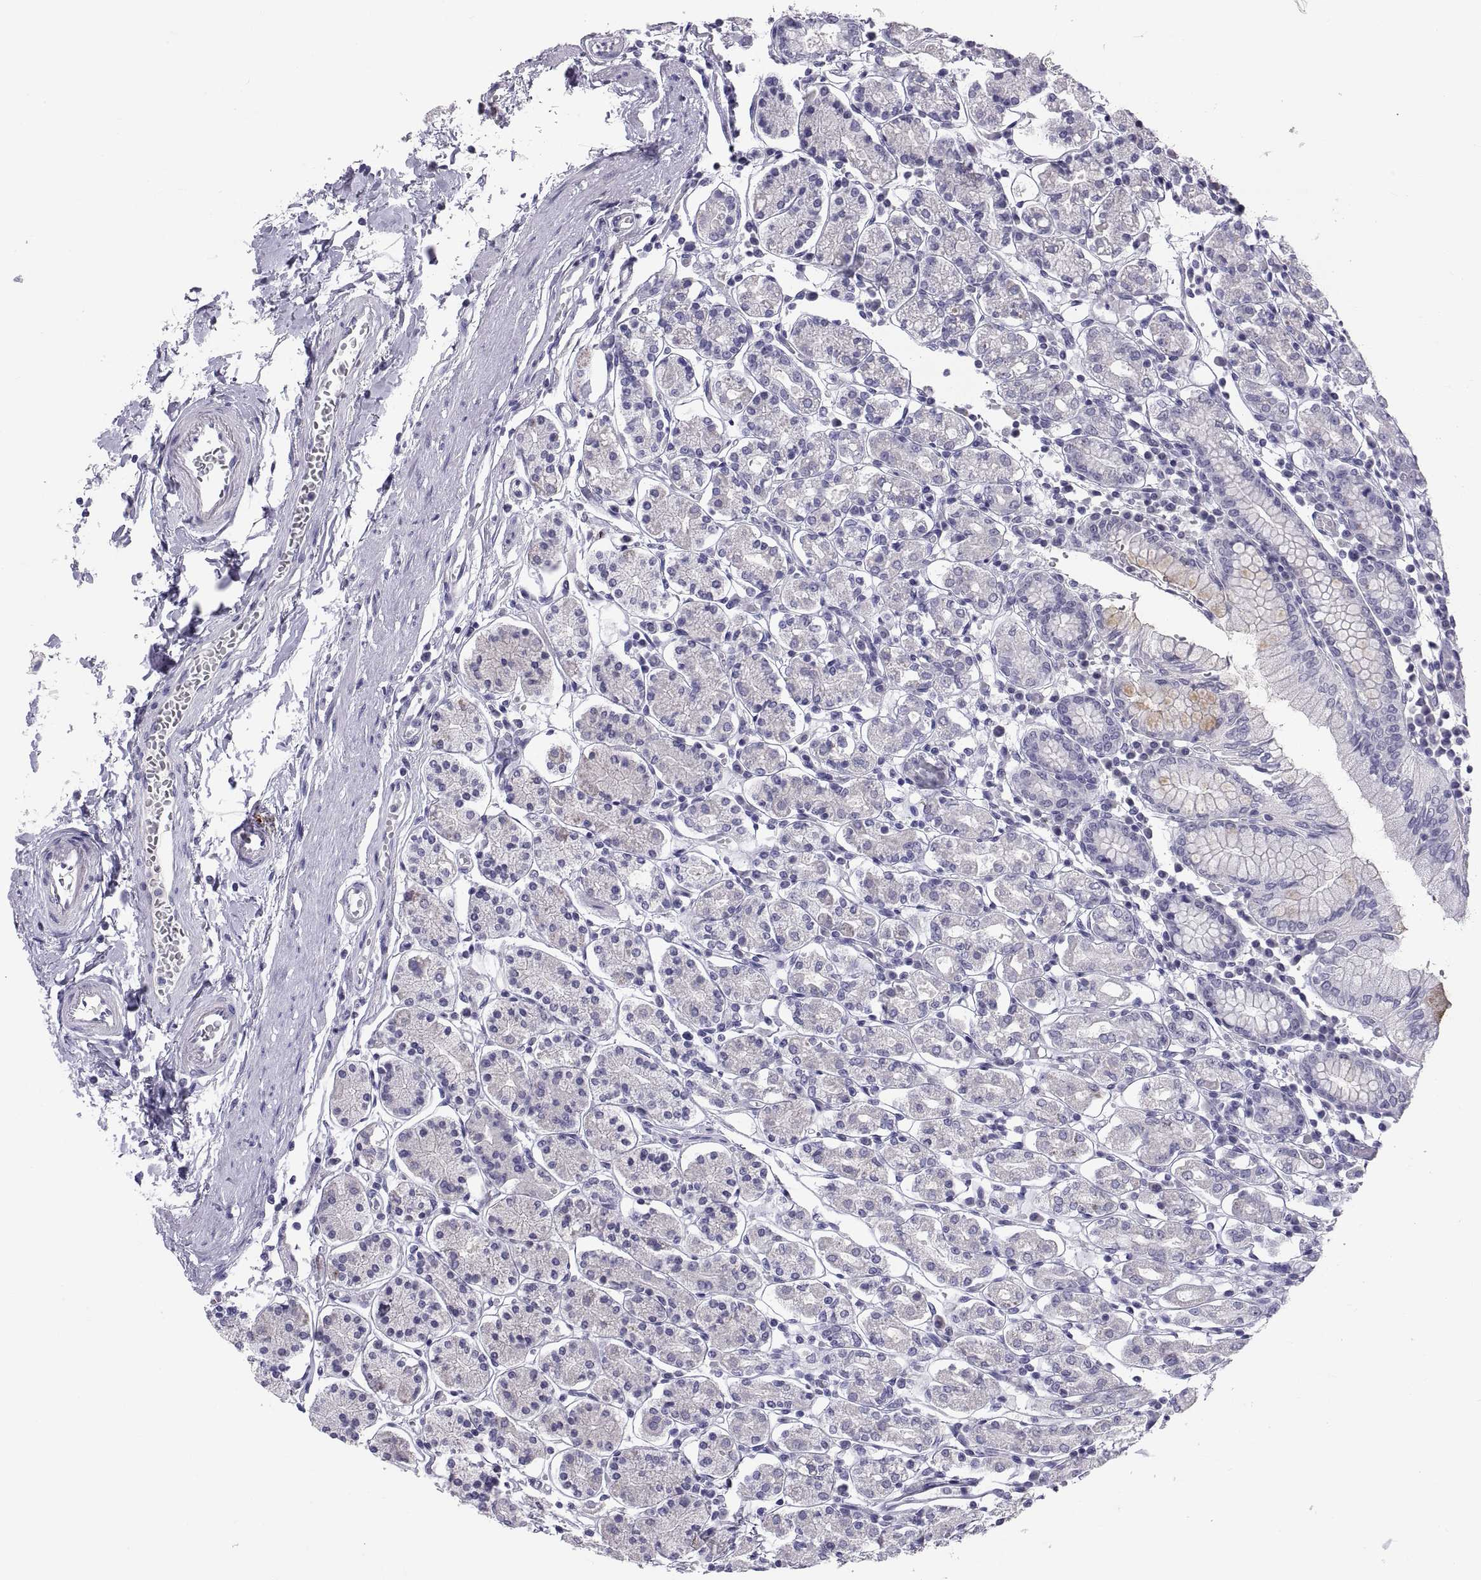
{"staining": {"intensity": "negative", "quantity": "none", "location": "none"}, "tissue": "stomach", "cell_type": "Glandular cells", "image_type": "normal", "snomed": [{"axis": "morphology", "description": "Normal tissue, NOS"}, {"axis": "topography", "description": "Stomach, upper"}, {"axis": "topography", "description": "Stomach"}], "caption": "This photomicrograph is of unremarkable stomach stained with IHC to label a protein in brown with the nuclei are counter-stained blue. There is no positivity in glandular cells.", "gene": "TEX13A", "patient": {"sex": "male", "age": 62}}